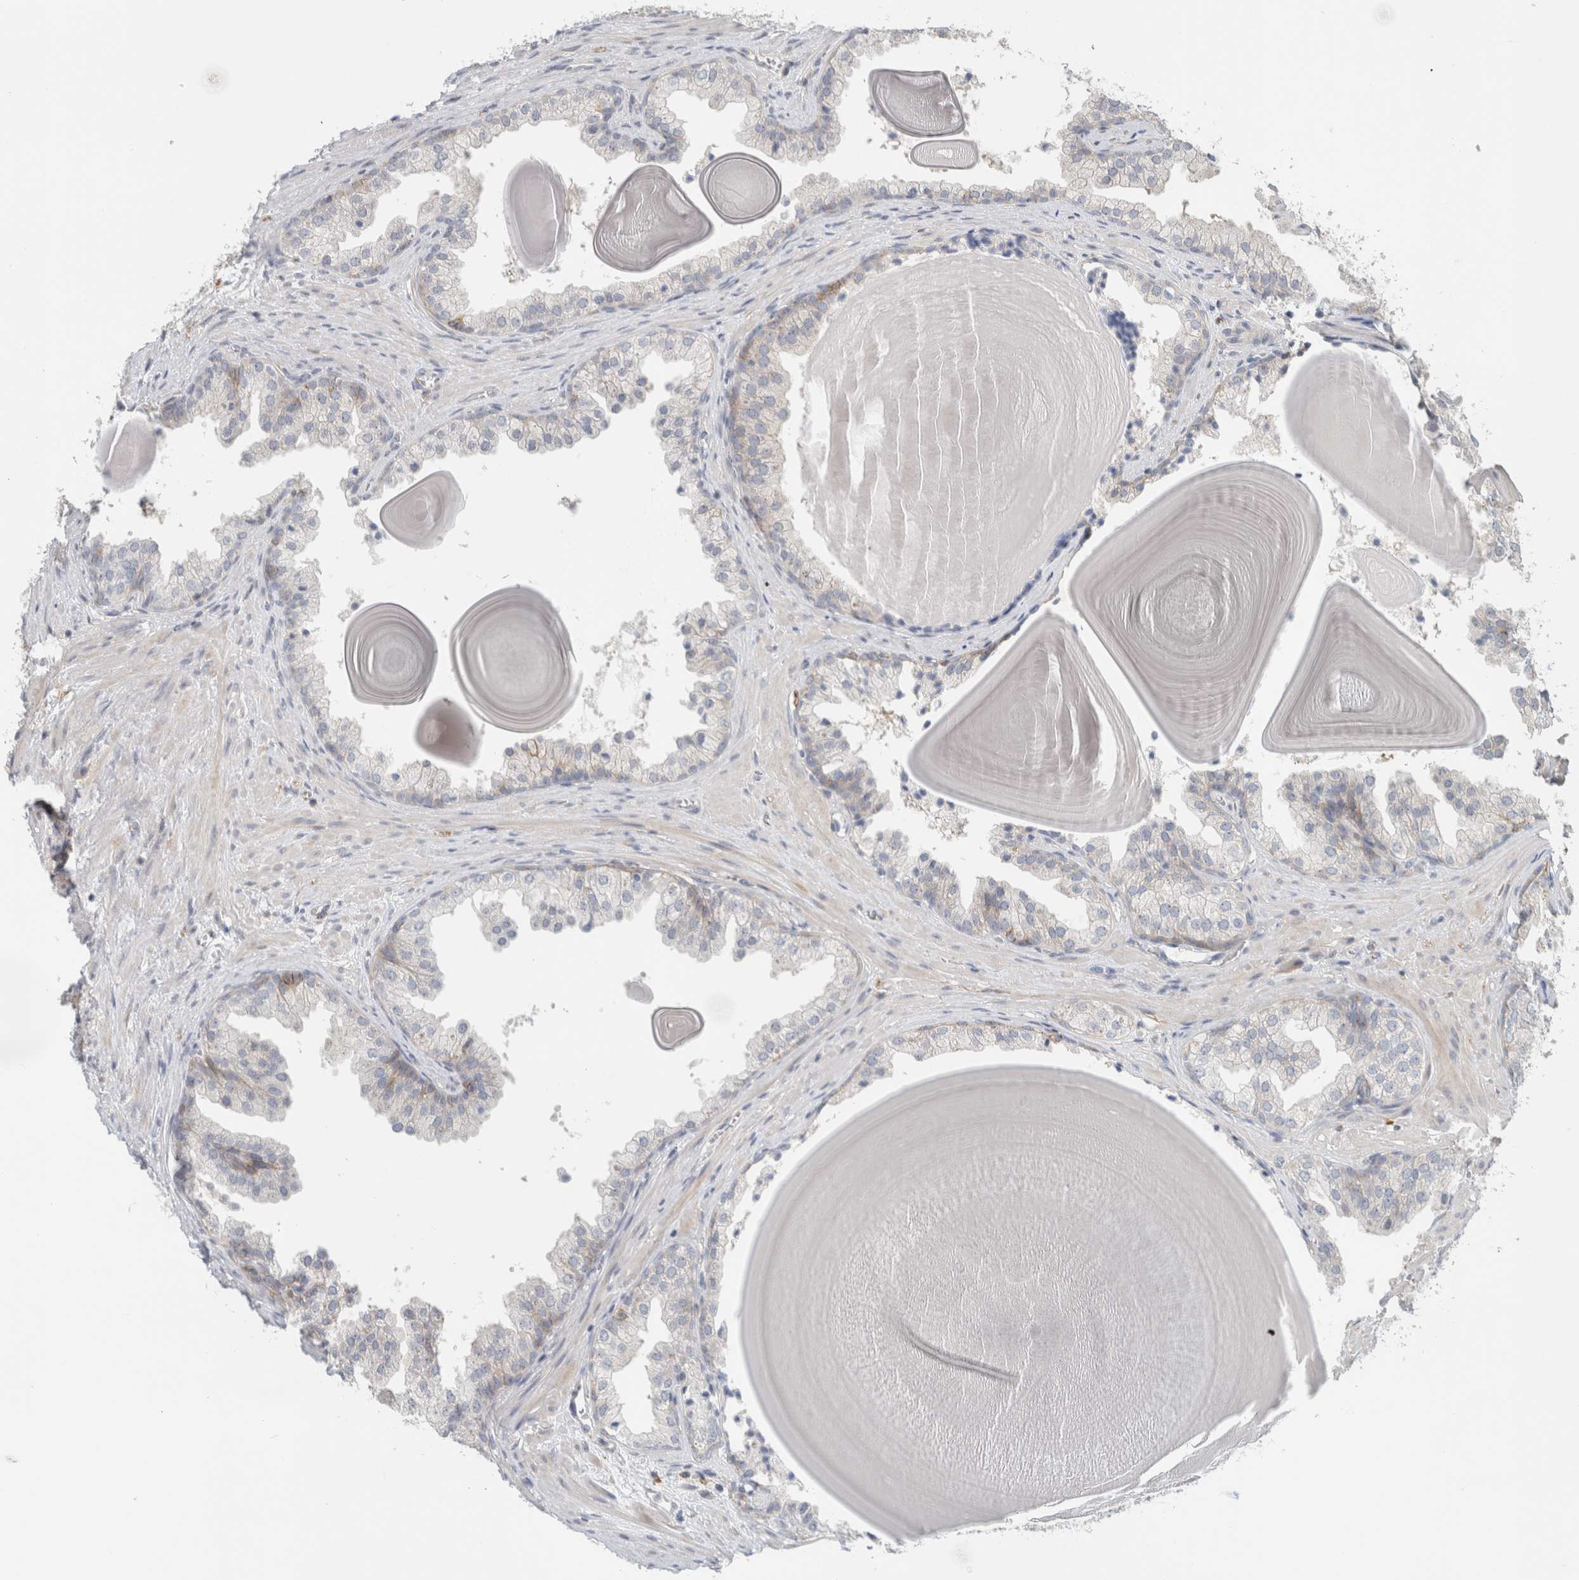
{"staining": {"intensity": "weak", "quantity": "<25%", "location": "cytoplasmic/membranous"}, "tissue": "prostate", "cell_type": "Glandular cells", "image_type": "normal", "snomed": [{"axis": "morphology", "description": "Normal tissue, NOS"}, {"axis": "topography", "description": "Prostate"}], "caption": "DAB immunohistochemical staining of benign human prostate exhibits no significant expression in glandular cells.", "gene": "ERCC6L2", "patient": {"sex": "male", "age": 48}}